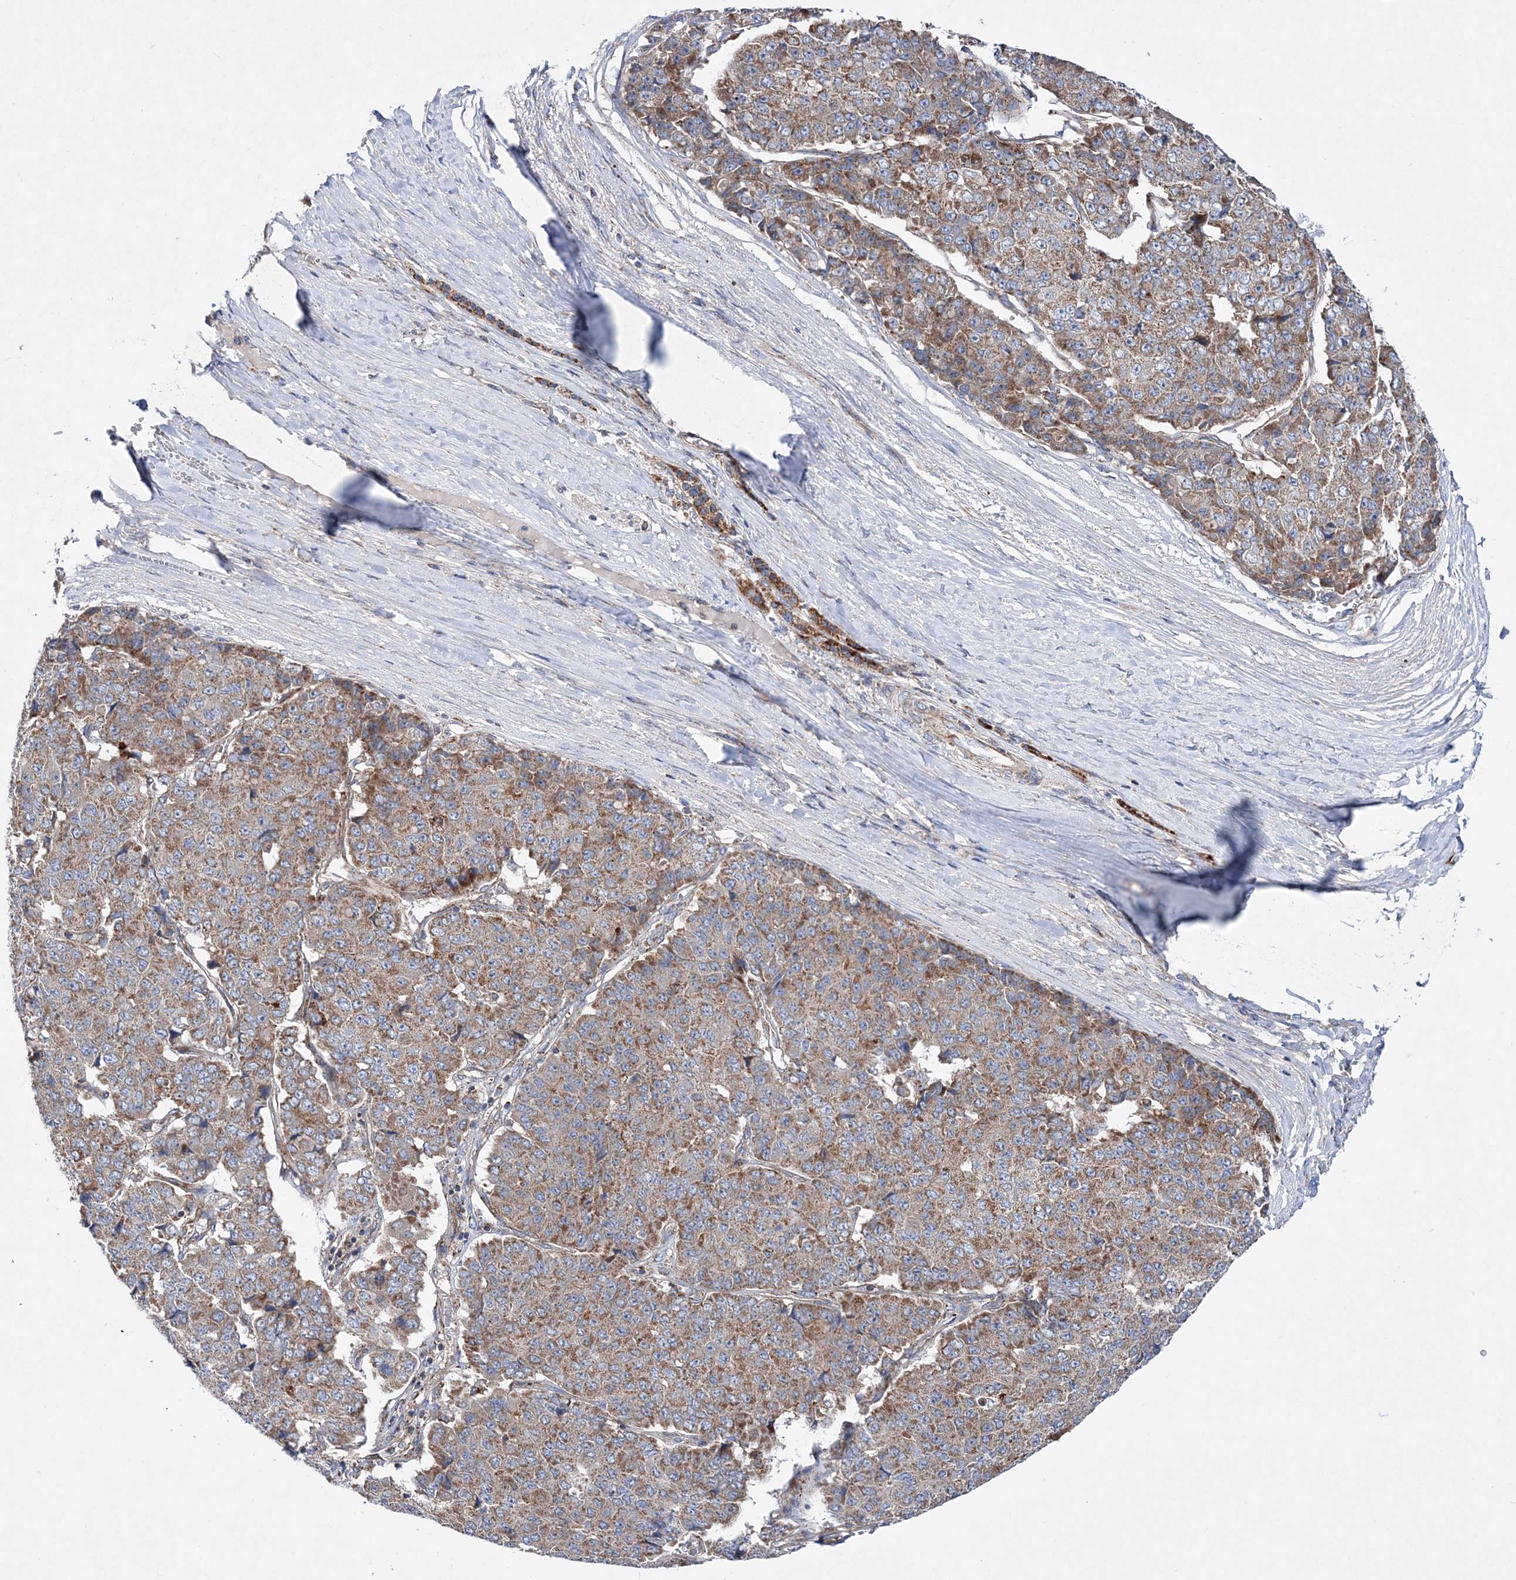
{"staining": {"intensity": "moderate", "quantity": ">75%", "location": "cytoplasmic/membranous"}, "tissue": "pancreatic cancer", "cell_type": "Tumor cells", "image_type": "cancer", "snomed": [{"axis": "morphology", "description": "Adenocarcinoma, NOS"}, {"axis": "topography", "description": "Pancreas"}], "caption": "Protein staining of pancreatic cancer tissue exhibits moderate cytoplasmic/membranous expression in approximately >75% of tumor cells.", "gene": "NGLY1", "patient": {"sex": "male", "age": 50}}